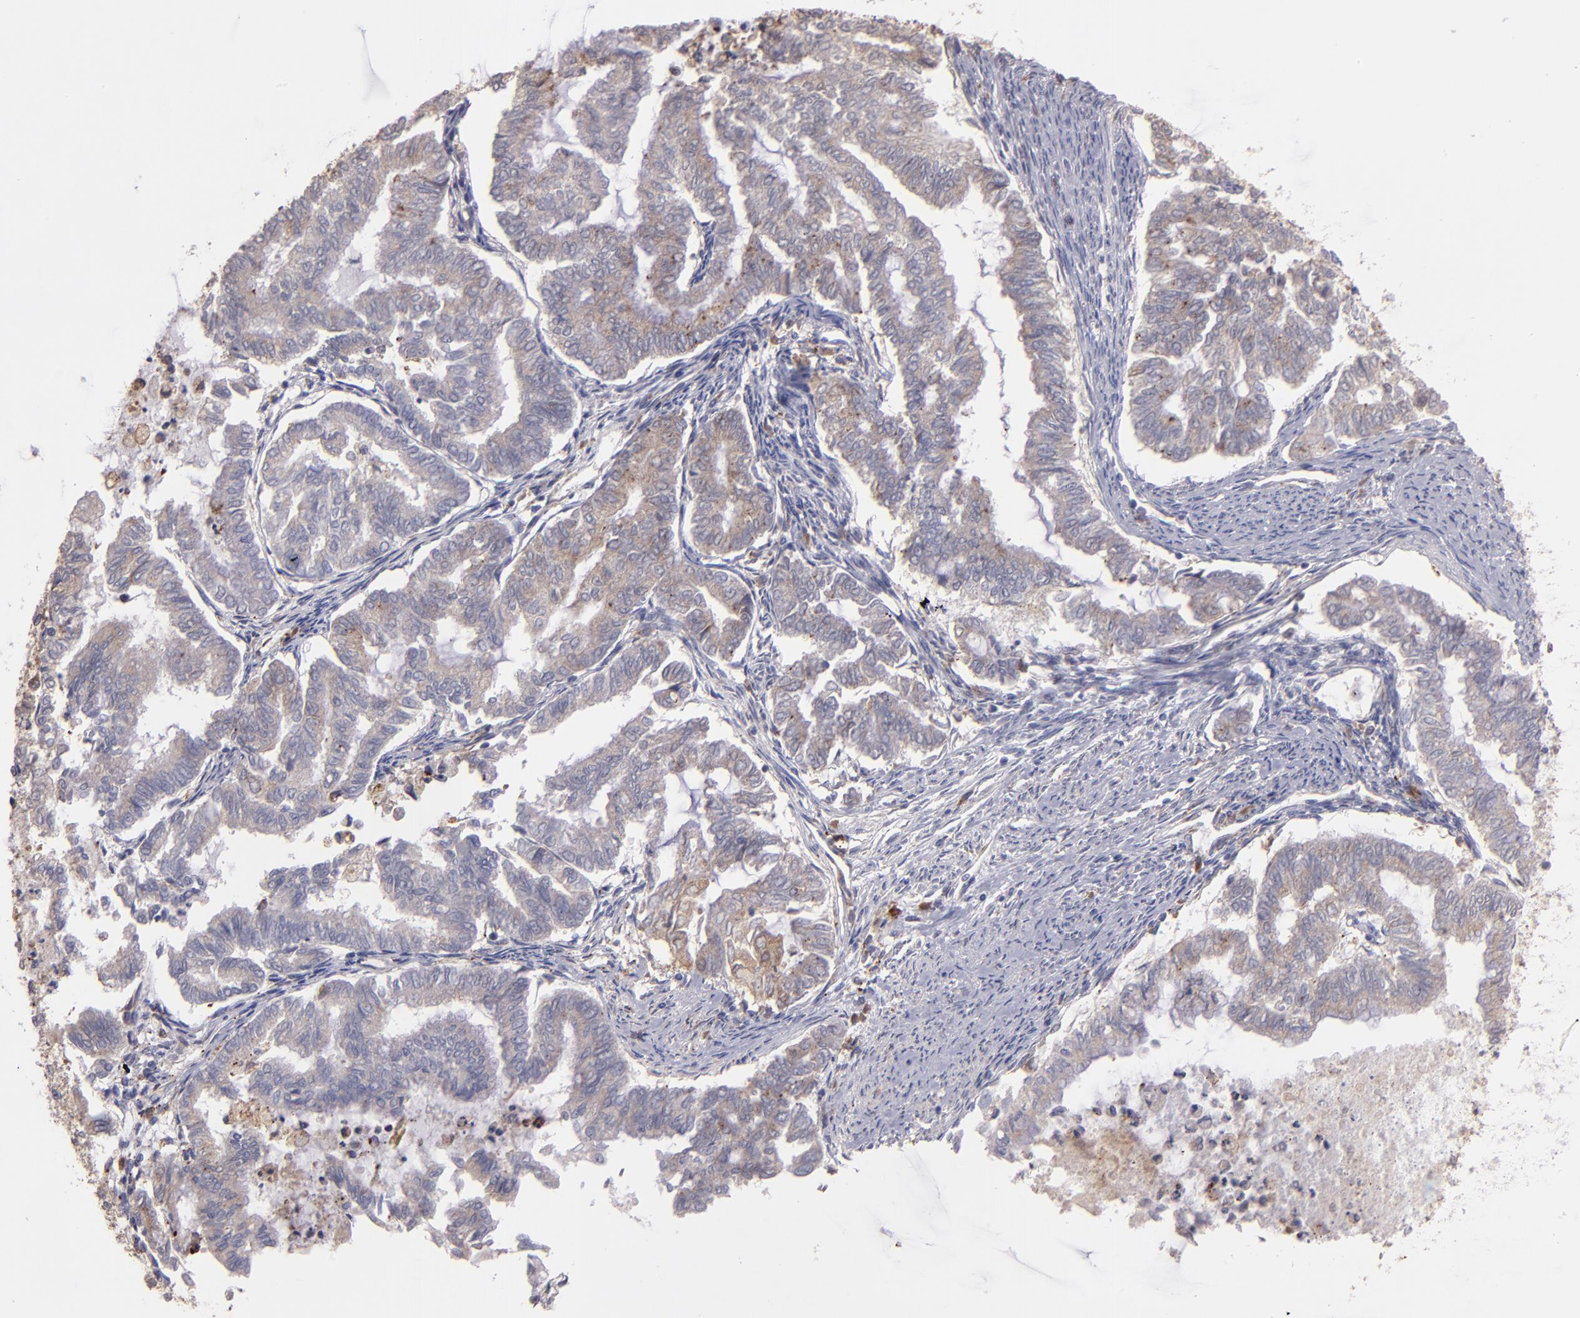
{"staining": {"intensity": "weak", "quantity": ">75%", "location": "cytoplasmic/membranous"}, "tissue": "endometrial cancer", "cell_type": "Tumor cells", "image_type": "cancer", "snomed": [{"axis": "morphology", "description": "Adenocarcinoma, NOS"}, {"axis": "topography", "description": "Endometrium"}], "caption": "The histopathology image demonstrates immunohistochemical staining of endometrial cancer (adenocarcinoma). There is weak cytoplasmic/membranous staining is identified in about >75% of tumor cells. The staining was performed using DAB (3,3'-diaminobenzidine) to visualize the protein expression in brown, while the nuclei were stained in blue with hematoxylin (Magnification: 20x).", "gene": "IFIH1", "patient": {"sex": "female", "age": 79}}